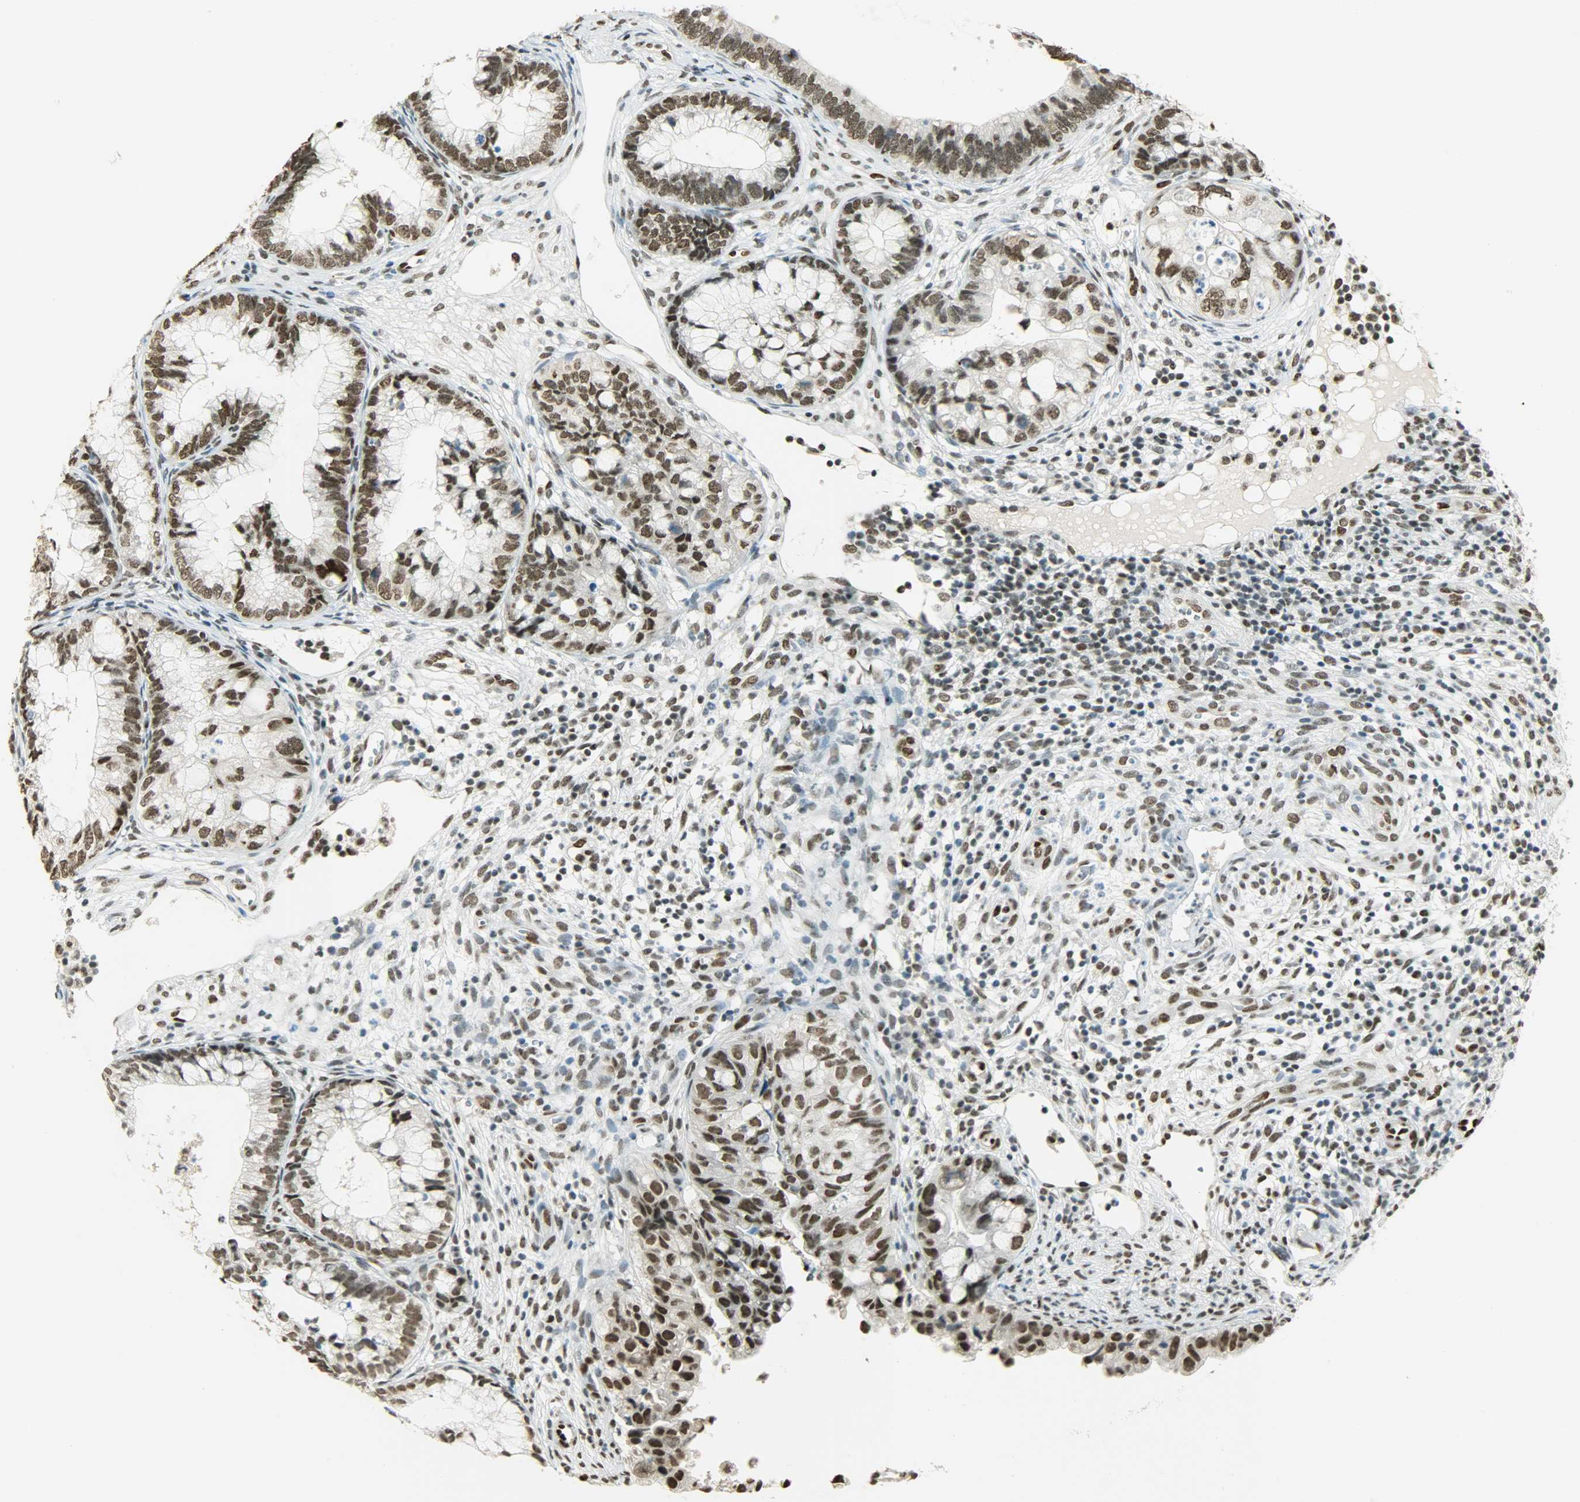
{"staining": {"intensity": "strong", "quantity": ">75%", "location": "nuclear"}, "tissue": "cervical cancer", "cell_type": "Tumor cells", "image_type": "cancer", "snomed": [{"axis": "morphology", "description": "Adenocarcinoma, NOS"}, {"axis": "topography", "description": "Cervix"}], "caption": "A brown stain labels strong nuclear positivity of a protein in cervical cancer tumor cells.", "gene": "MYEF2", "patient": {"sex": "female", "age": 44}}